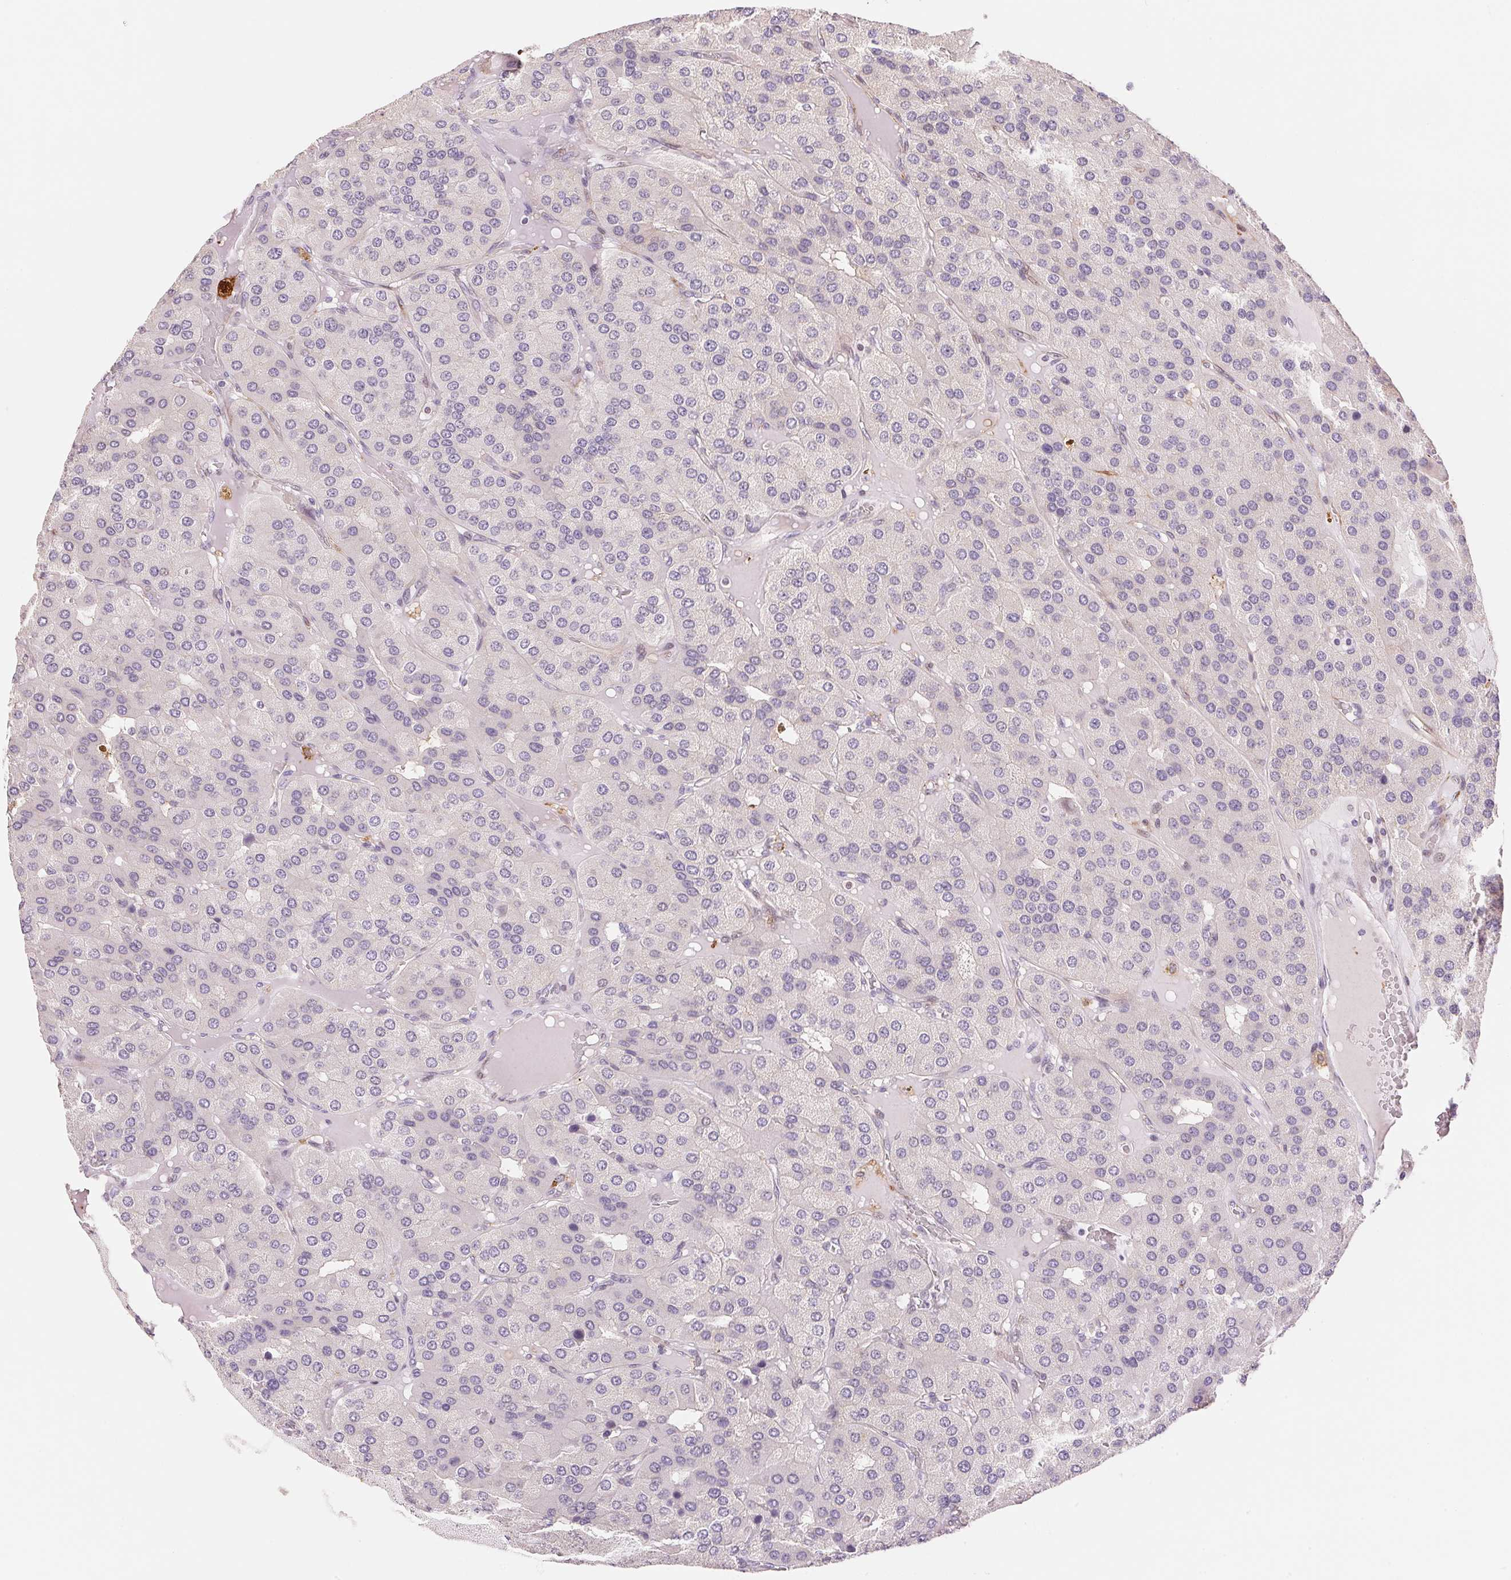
{"staining": {"intensity": "negative", "quantity": "none", "location": "none"}, "tissue": "parathyroid gland", "cell_type": "Glandular cells", "image_type": "normal", "snomed": [{"axis": "morphology", "description": "Normal tissue, NOS"}, {"axis": "morphology", "description": "Adenoma, NOS"}, {"axis": "topography", "description": "Parathyroid gland"}], "caption": "Parathyroid gland was stained to show a protein in brown. There is no significant expression in glandular cells. (DAB (3,3'-diaminobenzidine) IHC, high magnification).", "gene": "GYG2", "patient": {"sex": "female", "age": 86}}